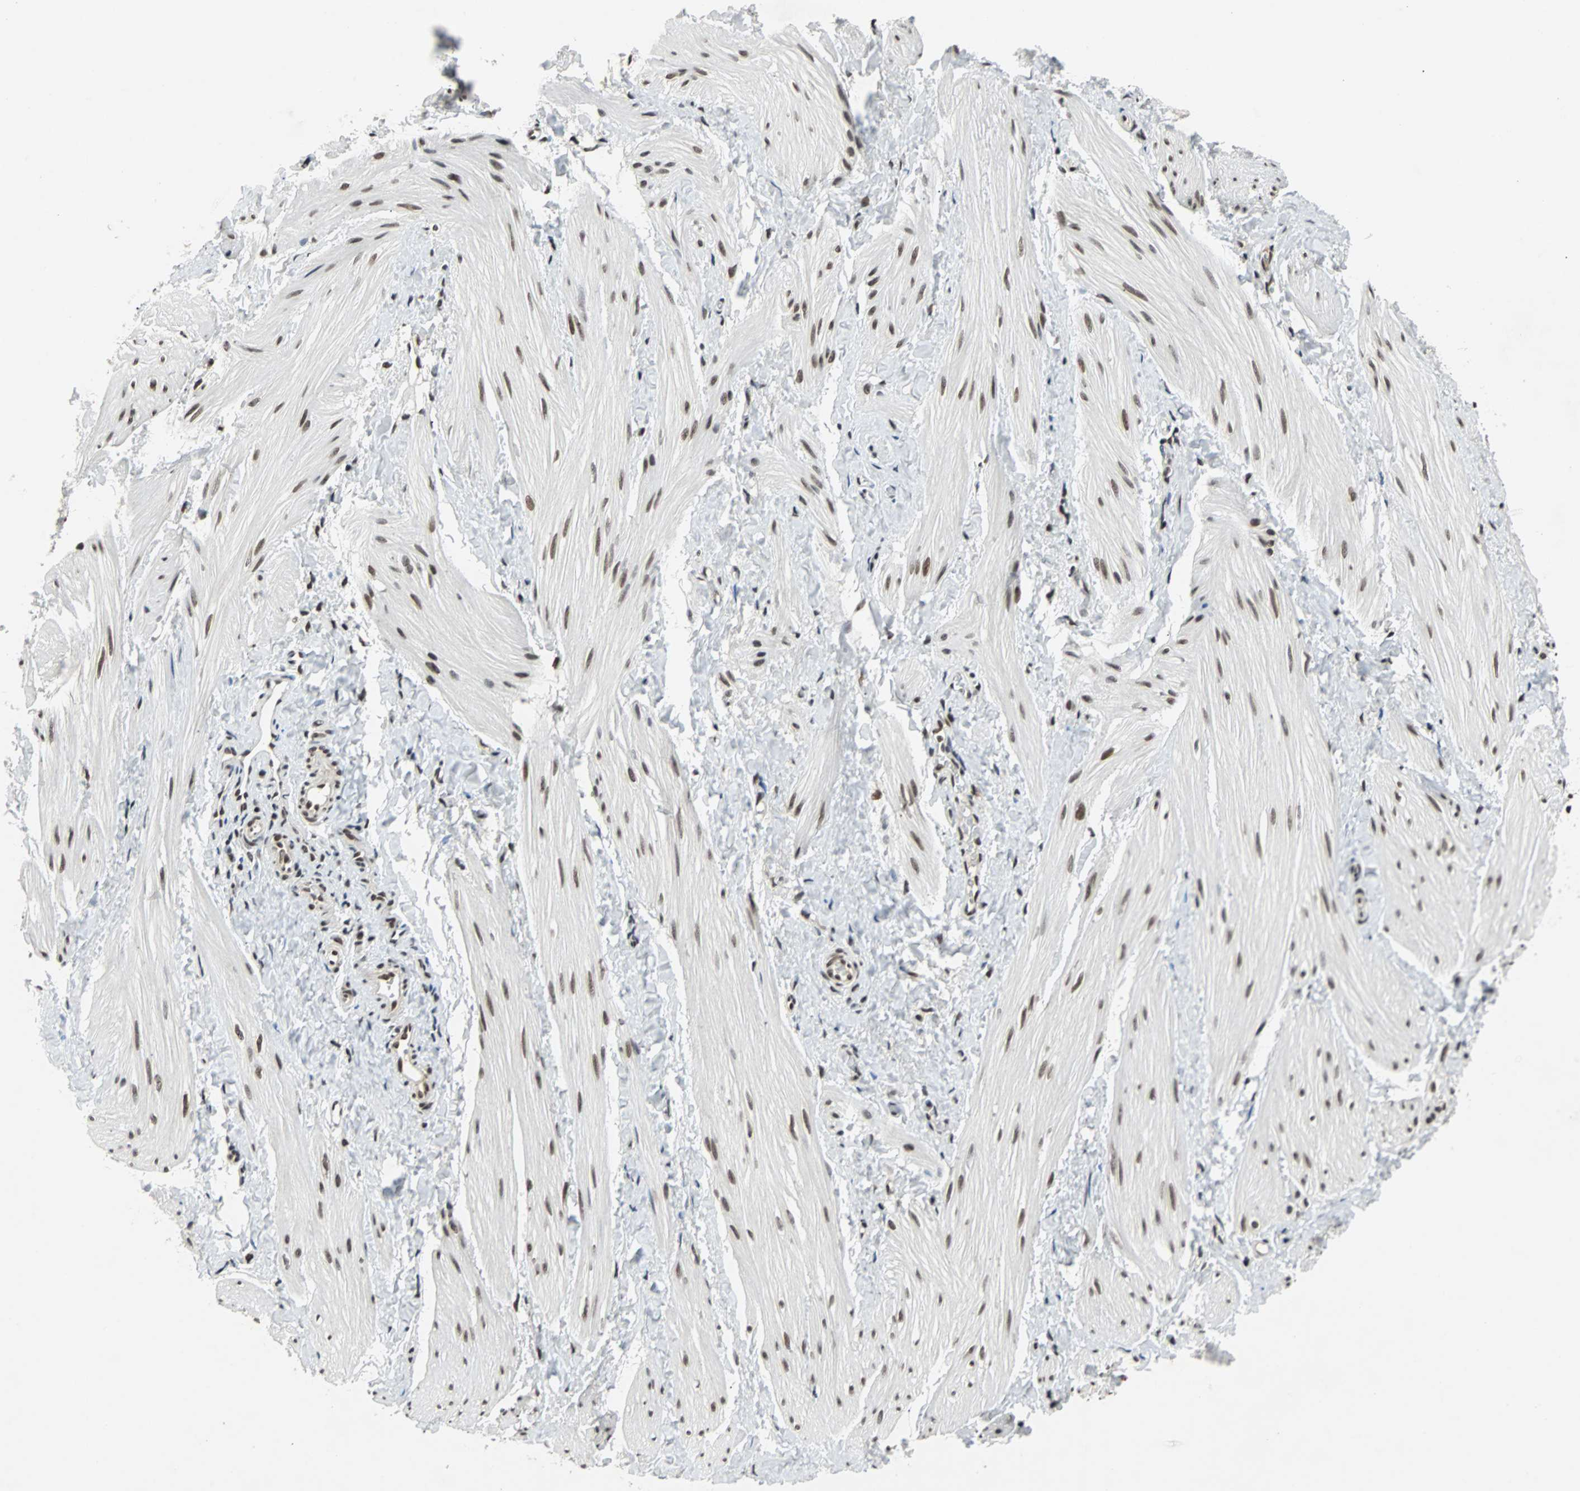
{"staining": {"intensity": "moderate", "quantity": ">75%", "location": "nuclear"}, "tissue": "smooth muscle", "cell_type": "Smooth muscle cells", "image_type": "normal", "snomed": [{"axis": "morphology", "description": "Normal tissue, NOS"}, {"axis": "topography", "description": "Smooth muscle"}], "caption": "Smooth muscle cells show moderate nuclear expression in approximately >75% of cells in benign smooth muscle. The protein of interest is stained brown, and the nuclei are stained in blue (DAB IHC with brightfield microscopy, high magnification).", "gene": "GATAD2A", "patient": {"sex": "male", "age": 16}}